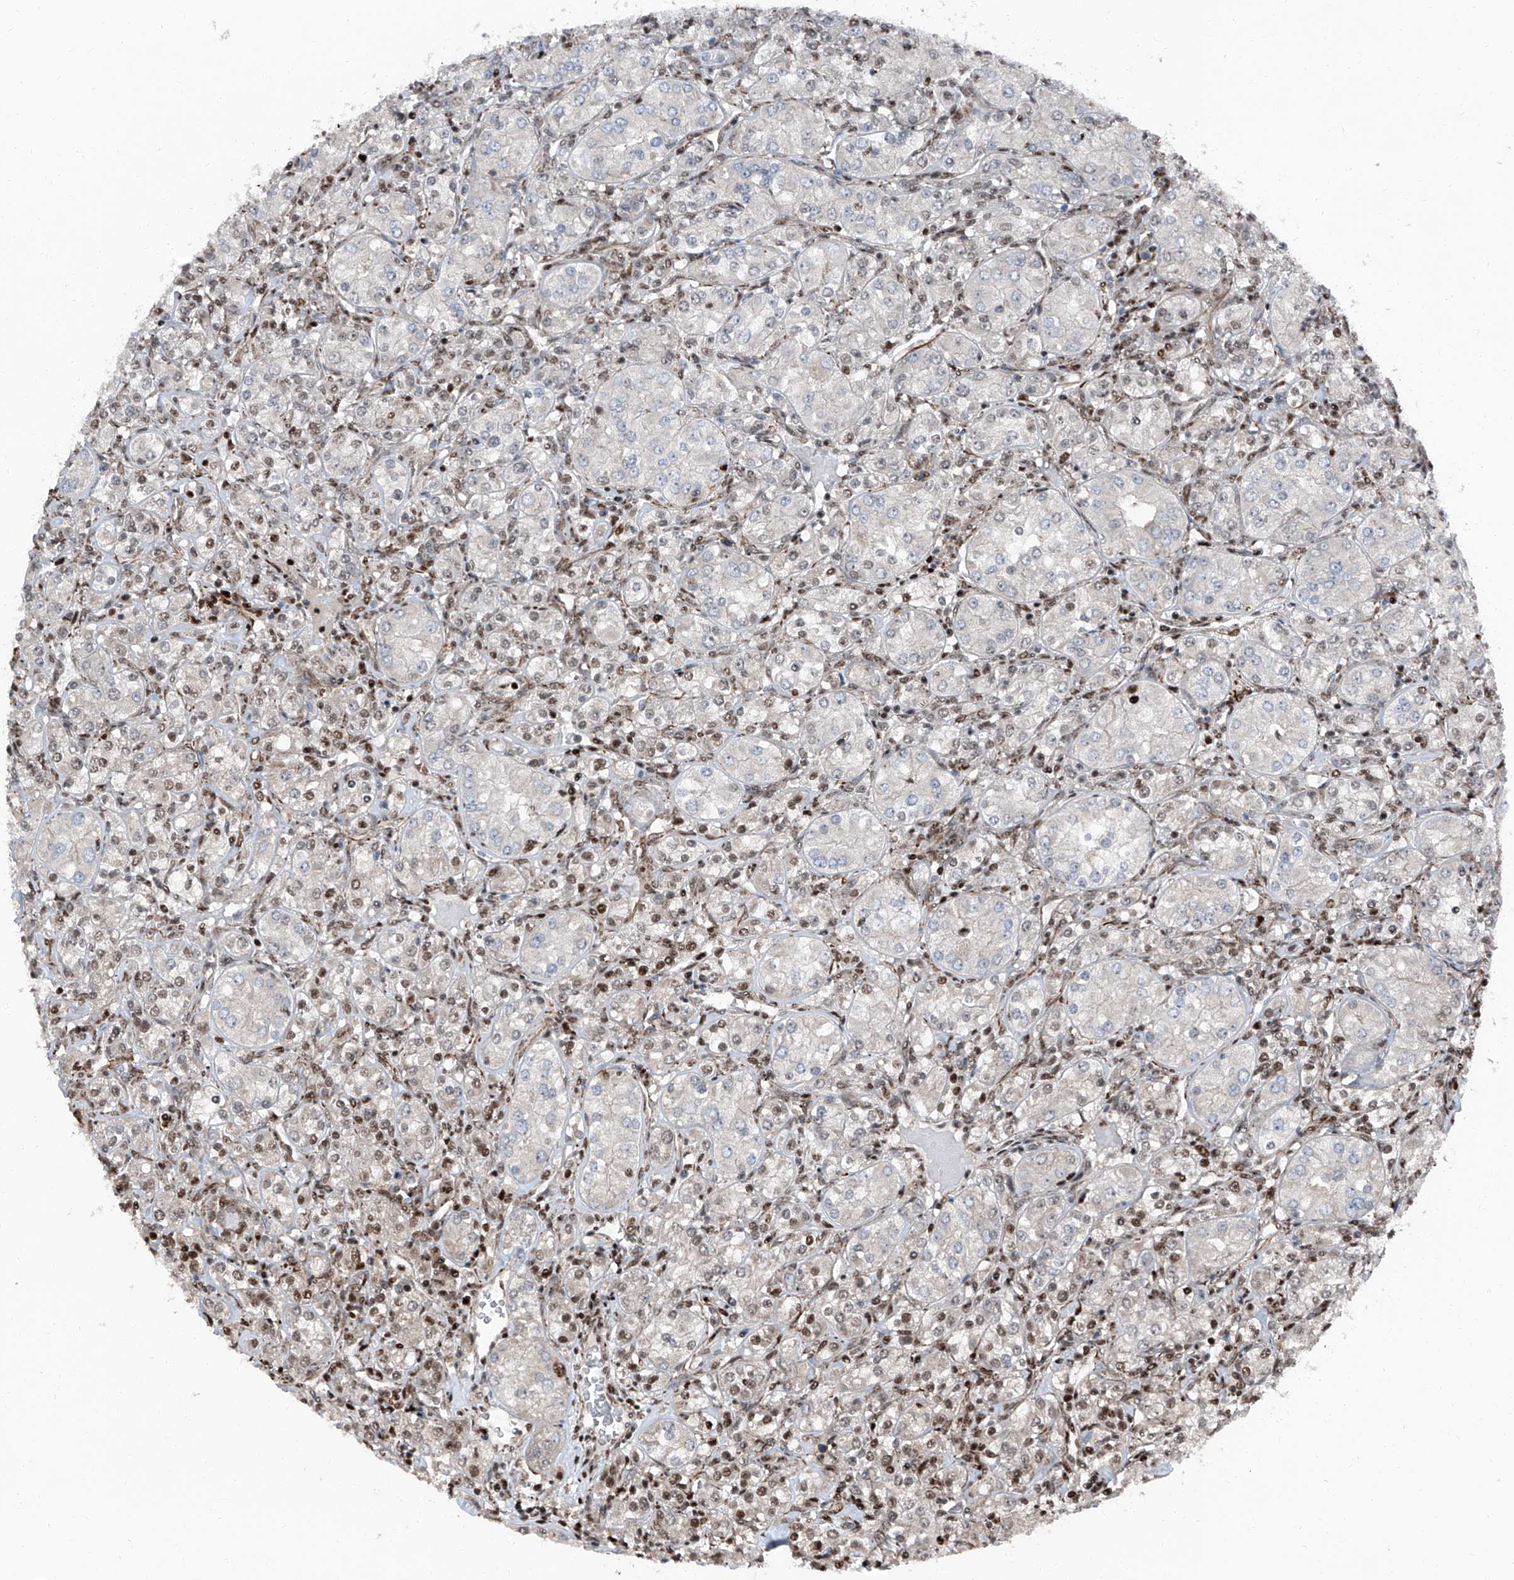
{"staining": {"intensity": "moderate", "quantity": "<25%", "location": "nuclear"}, "tissue": "renal cancer", "cell_type": "Tumor cells", "image_type": "cancer", "snomed": [{"axis": "morphology", "description": "Adenocarcinoma, NOS"}, {"axis": "topography", "description": "Kidney"}], "caption": "Protein analysis of renal cancer (adenocarcinoma) tissue displays moderate nuclear positivity in approximately <25% of tumor cells. (DAB IHC, brown staining for protein, blue staining for nuclei).", "gene": "FKBP5", "patient": {"sex": "male", "age": 77}}